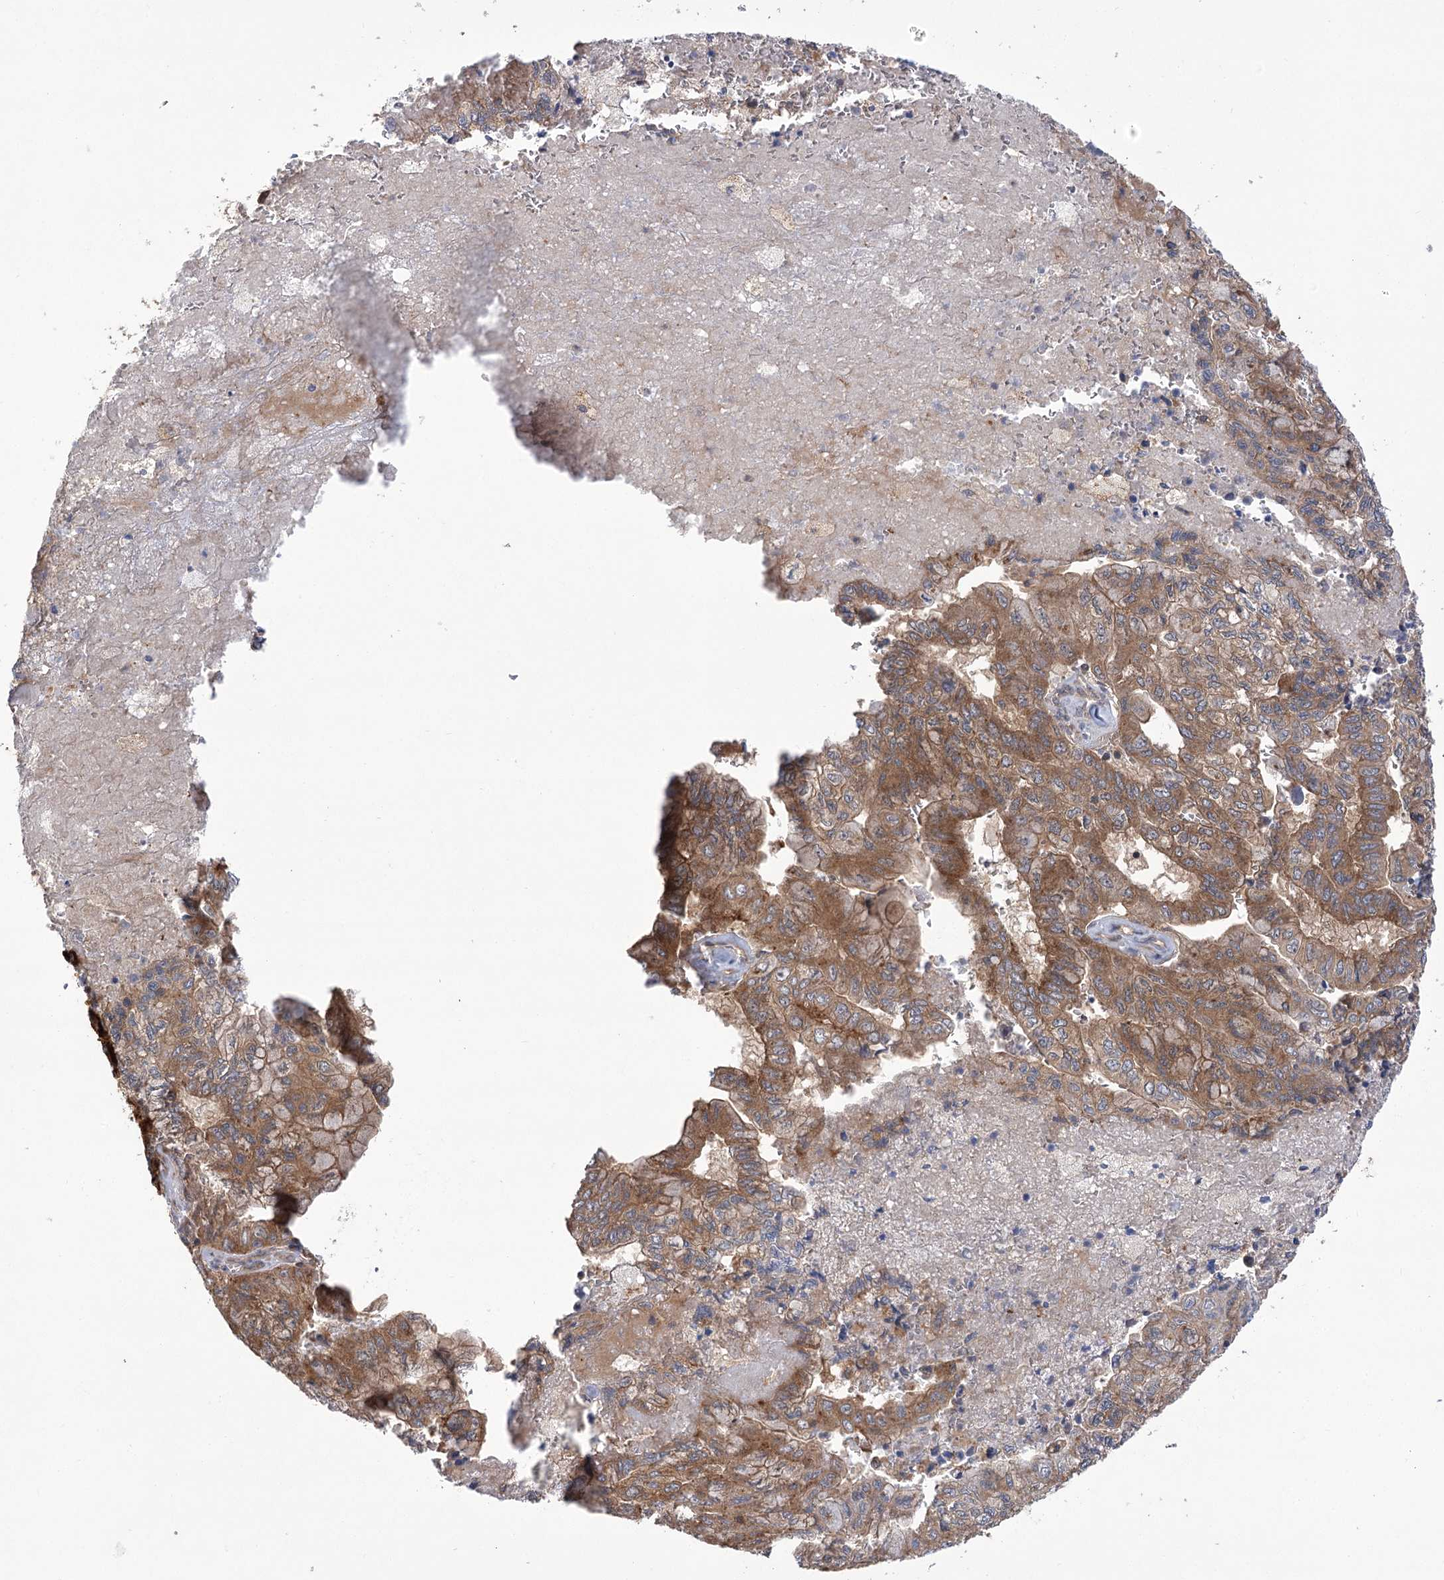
{"staining": {"intensity": "moderate", "quantity": ">75%", "location": "cytoplasmic/membranous"}, "tissue": "pancreatic cancer", "cell_type": "Tumor cells", "image_type": "cancer", "snomed": [{"axis": "morphology", "description": "Adenocarcinoma, NOS"}, {"axis": "topography", "description": "Pancreas"}], "caption": "Tumor cells display medium levels of moderate cytoplasmic/membranous staining in about >75% of cells in human adenocarcinoma (pancreatic). Nuclei are stained in blue.", "gene": "VPS37B", "patient": {"sex": "male", "age": 51}}